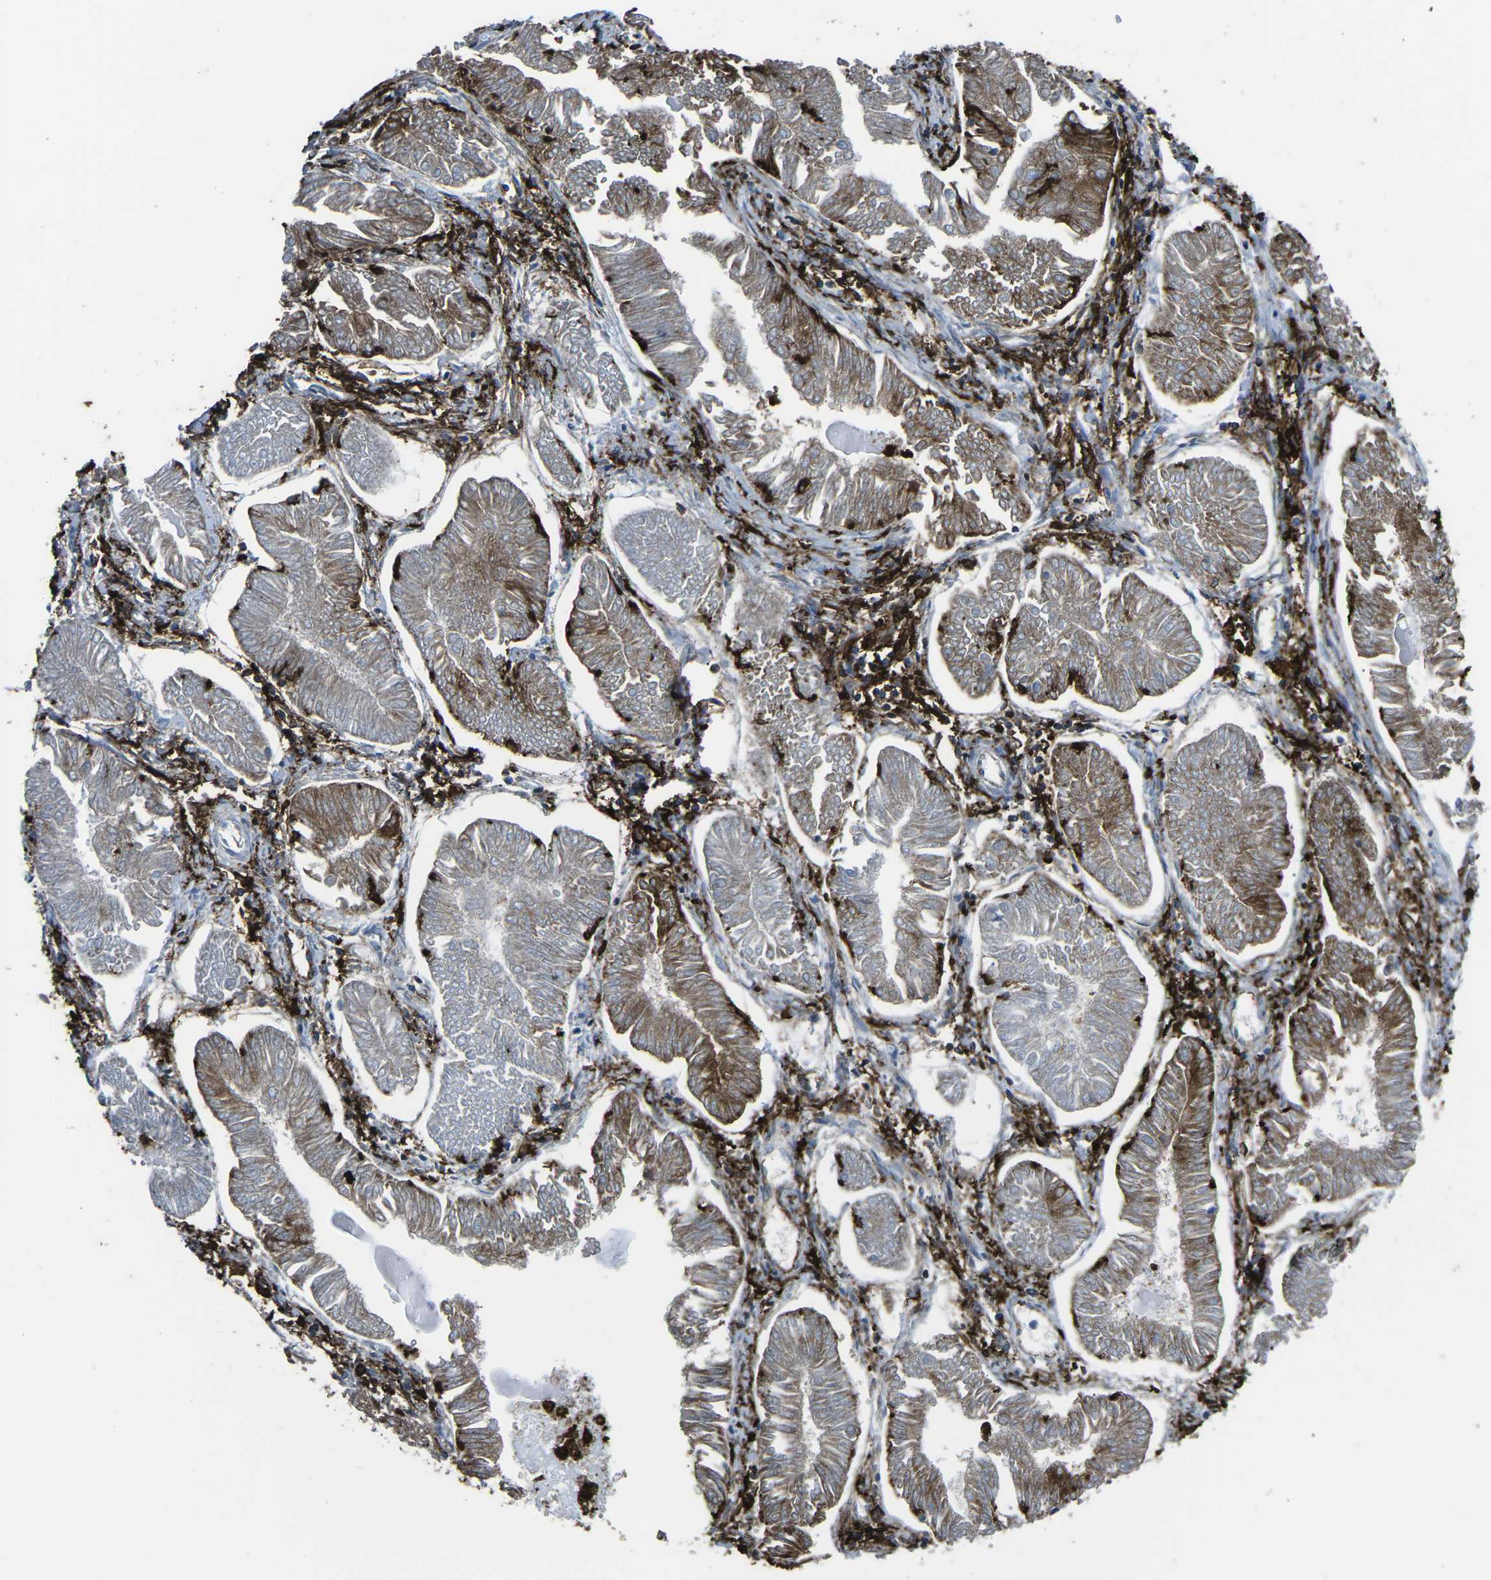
{"staining": {"intensity": "moderate", "quantity": "25%-75%", "location": "cytoplasmic/membranous"}, "tissue": "endometrial cancer", "cell_type": "Tumor cells", "image_type": "cancer", "snomed": [{"axis": "morphology", "description": "Adenocarcinoma, NOS"}, {"axis": "topography", "description": "Endometrium"}], "caption": "A brown stain shows moderate cytoplasmic/membranous positivity of a protein in endometrial cancer (adenocarcinoma) tumor cells.", "gene": "PTPN1", "patient": {"sex": "female", "age": 53}}